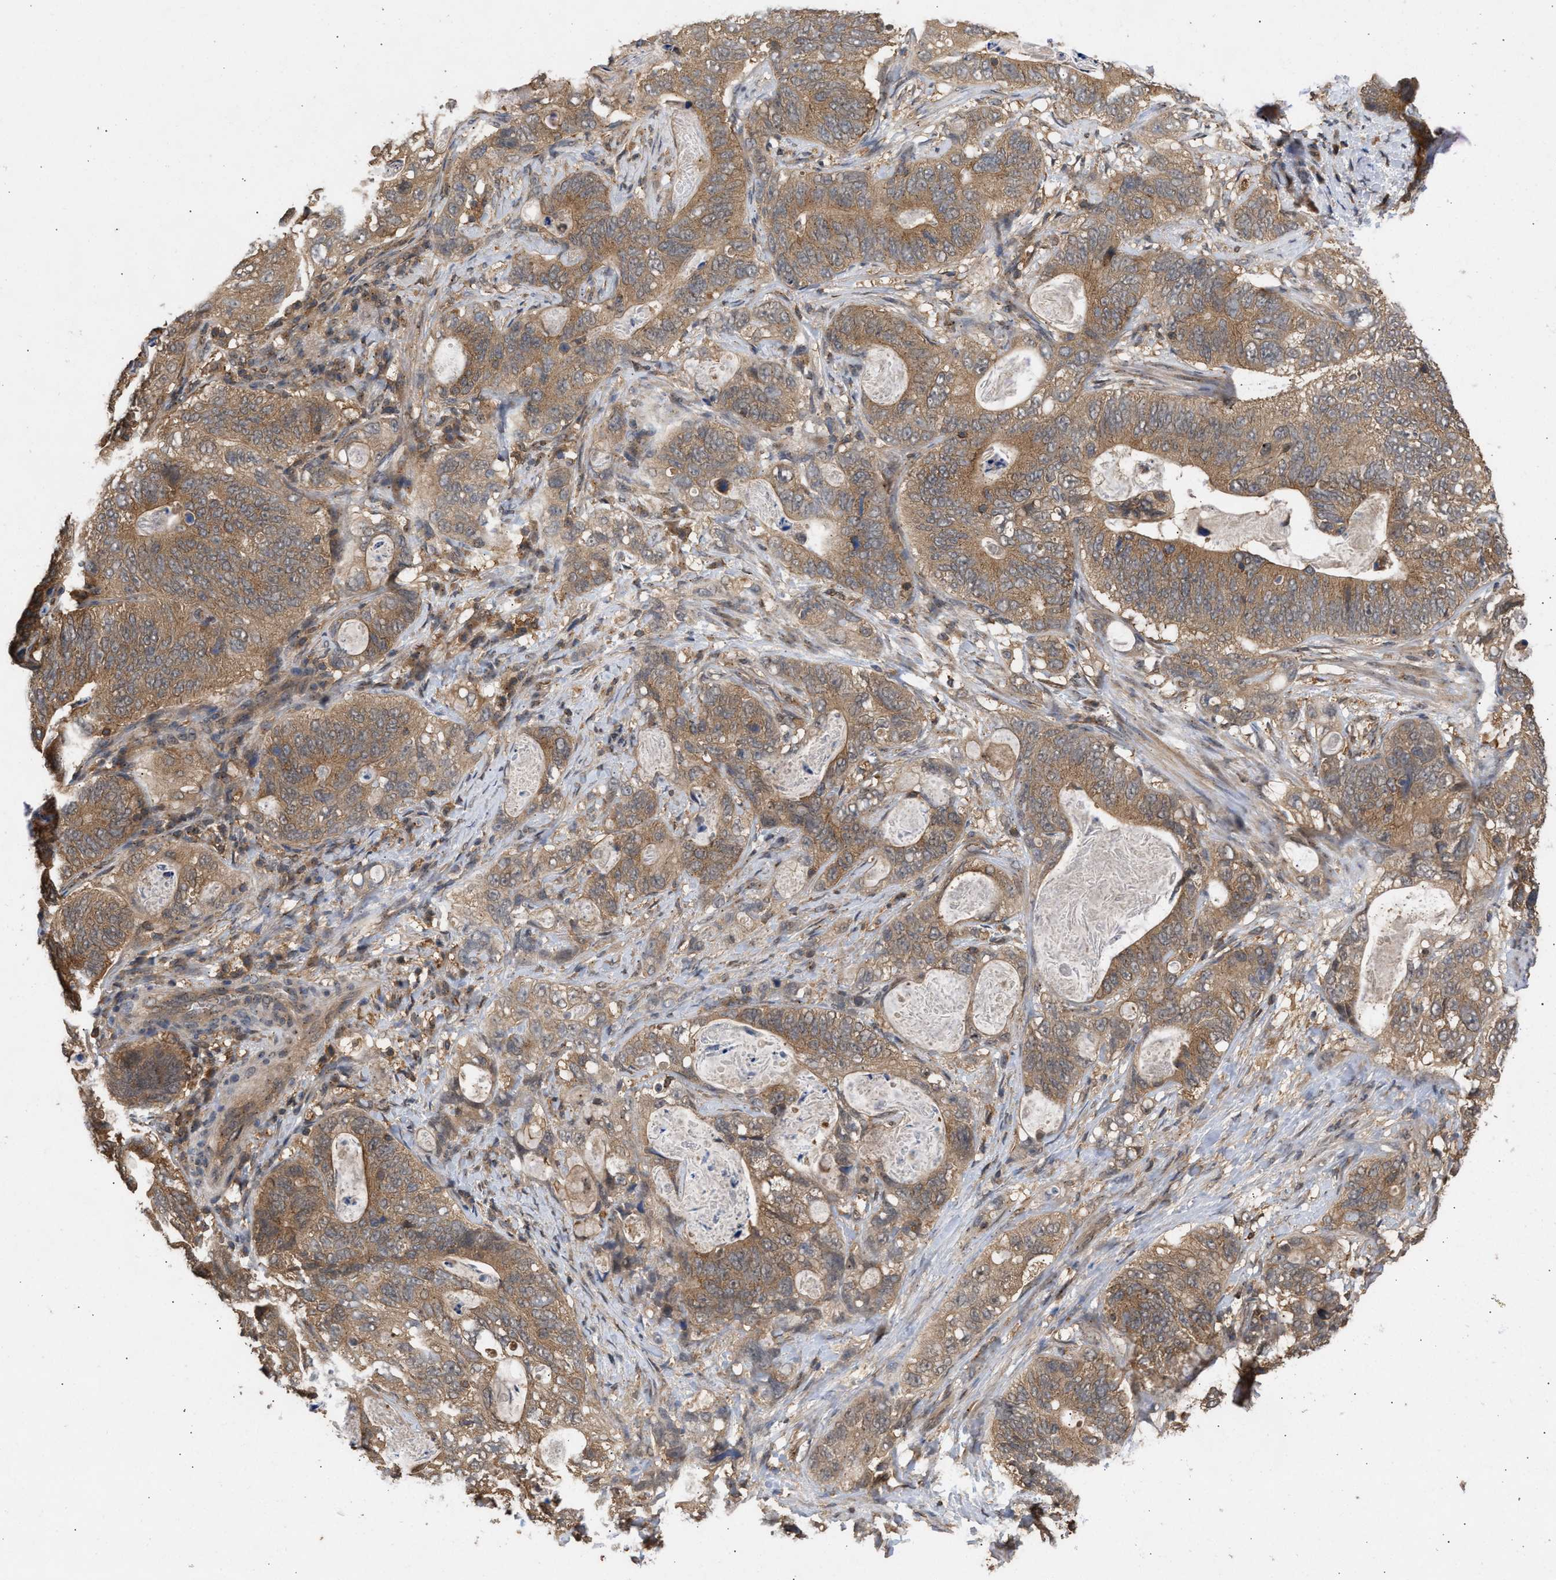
{"staining": {"intensity": "moderate", "quantity": ">75%", "location": "cytoplasmic/membranous"}, "tissue": "stomach cancer", "cell_type": "Tumor cells", "image_type": "cancer", "snomed": [{"axis": "morphology", "description": "Normal tissue, NOS"}, {"axis": "morphology", "description": "Adenocarcinoma, NOS"}, {"axis": "topography", "description": "Stomach"}], "caption": "The image exhibits staining of stomach cancer, revealing moderate cytoplasmic/membranous protein staining (brown color) within tumor cells. The staining was performed using DAB, with brown indicating positive protein expression. Nuclei are stained blue with hematoxylin.", "gene": "FITM1", "patient": {"sex": "female", "age": 89}}